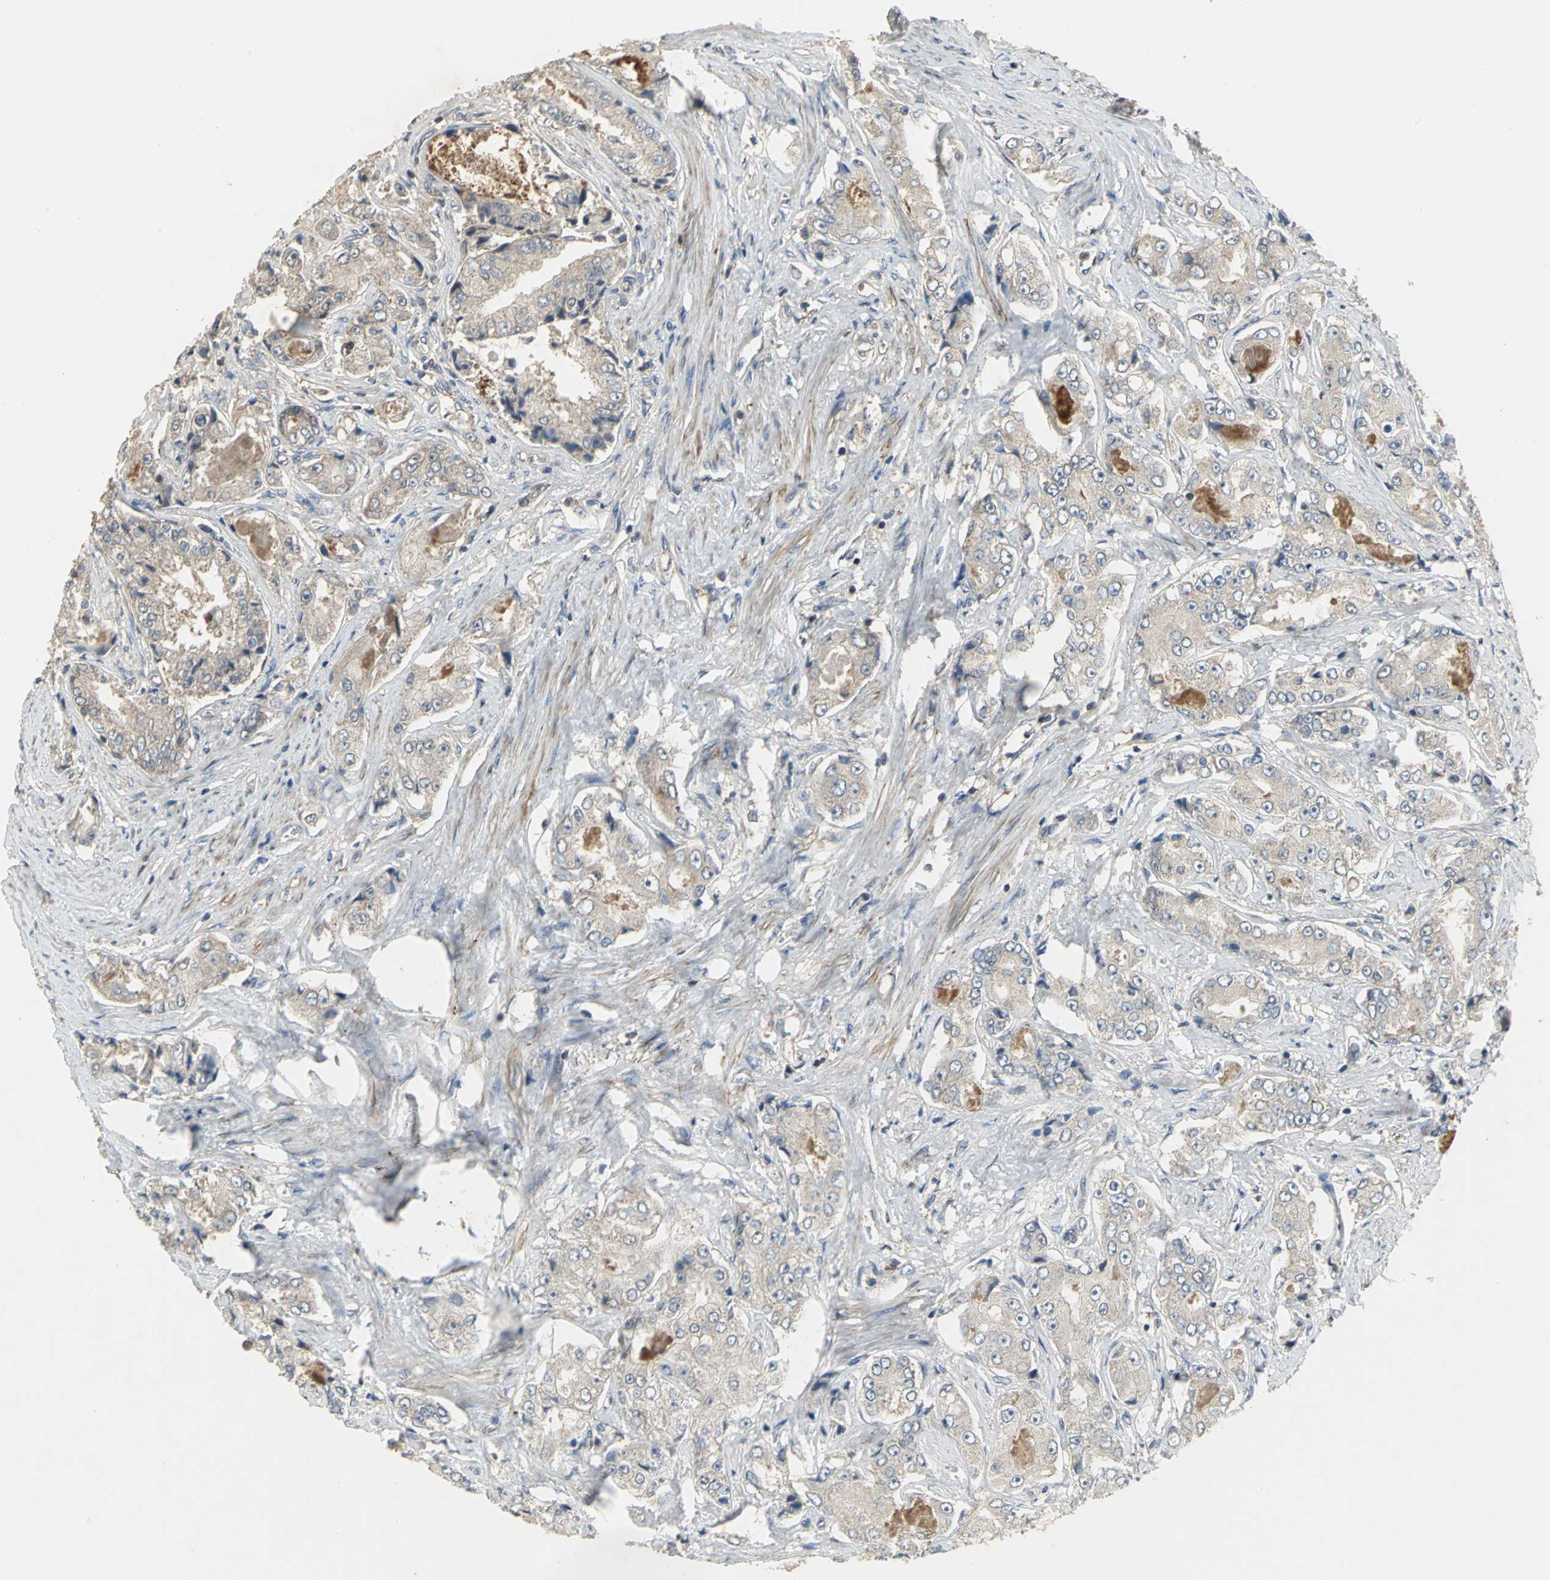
{"staining": {"intensity": "weak", "quantity": ">75%", "location": "cytoplasmic/membranous"}, "tissue": "prostate cancer", "cell_type": "Tumor cells", "image_type": "cancer", "snomed": [{"axis": "morphology", "description": "Adenocarcinoma, High grade"}, {"axis": "topography", "description": "Prostate"}], "caption": "Approximately >75% of tumor cells in prostate cancer exhibit weak cytoplasmic/membranous protein expression as visualized by brown immunohistochemical staining.", "gene": "MET", "patient": {"sex": "male", "age": 73}}